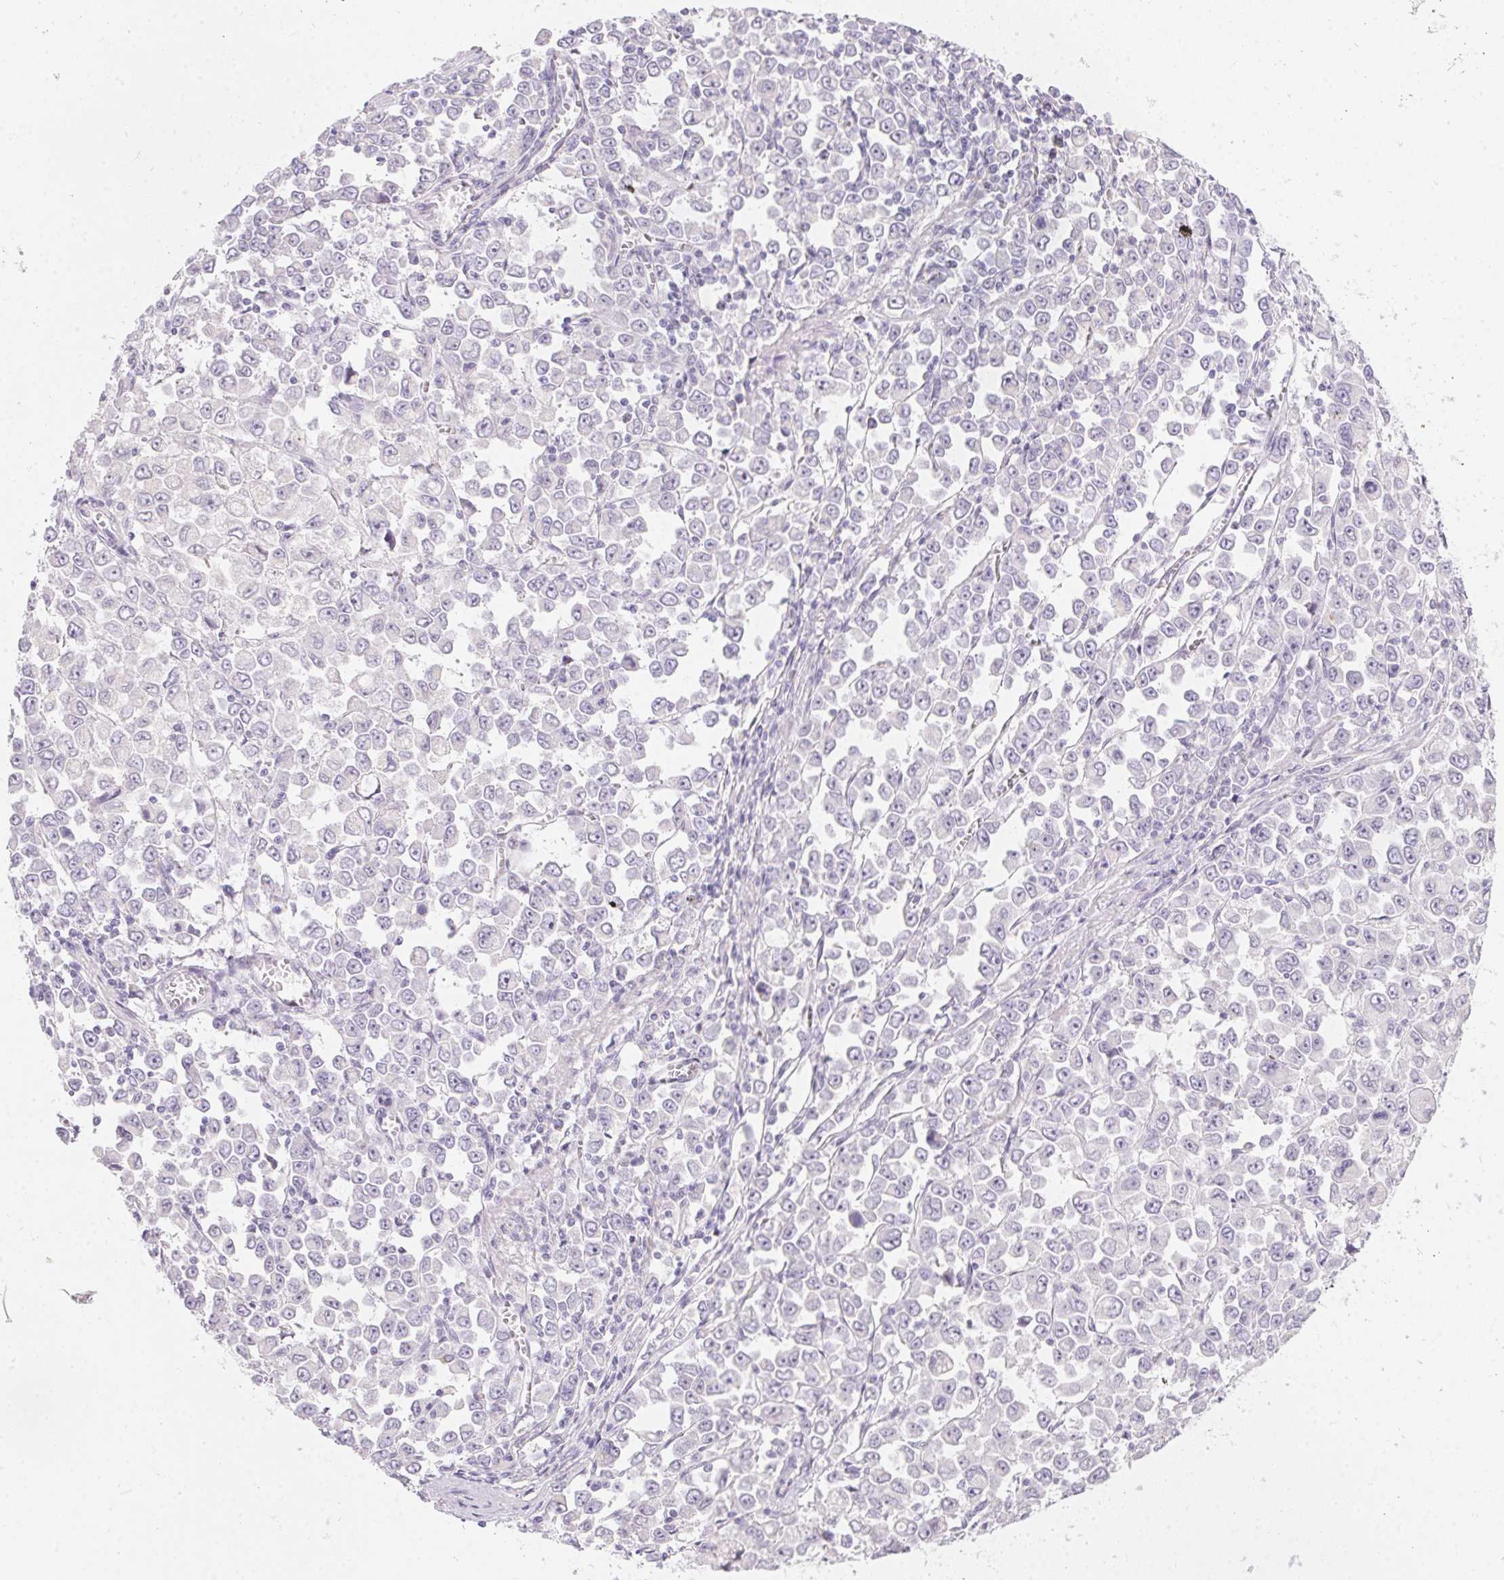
{"staining": {"intensity": "negative", "quantity": "none", "location": "none"}, "tissue": "stomach cancer", "cell_type": "Tumor cells", "image_type": "cancer", "snomed": [{"axis": "morphology", "description": "Adenocarcinoma, NOS"}, {"axis": "topography", "description": "Stomach, upper"}], "caption": "Tumor cells show no significant protein expression in stomach cancer.", "gene": "MORC1", "patient": {"sex": "male", "age": 70}}